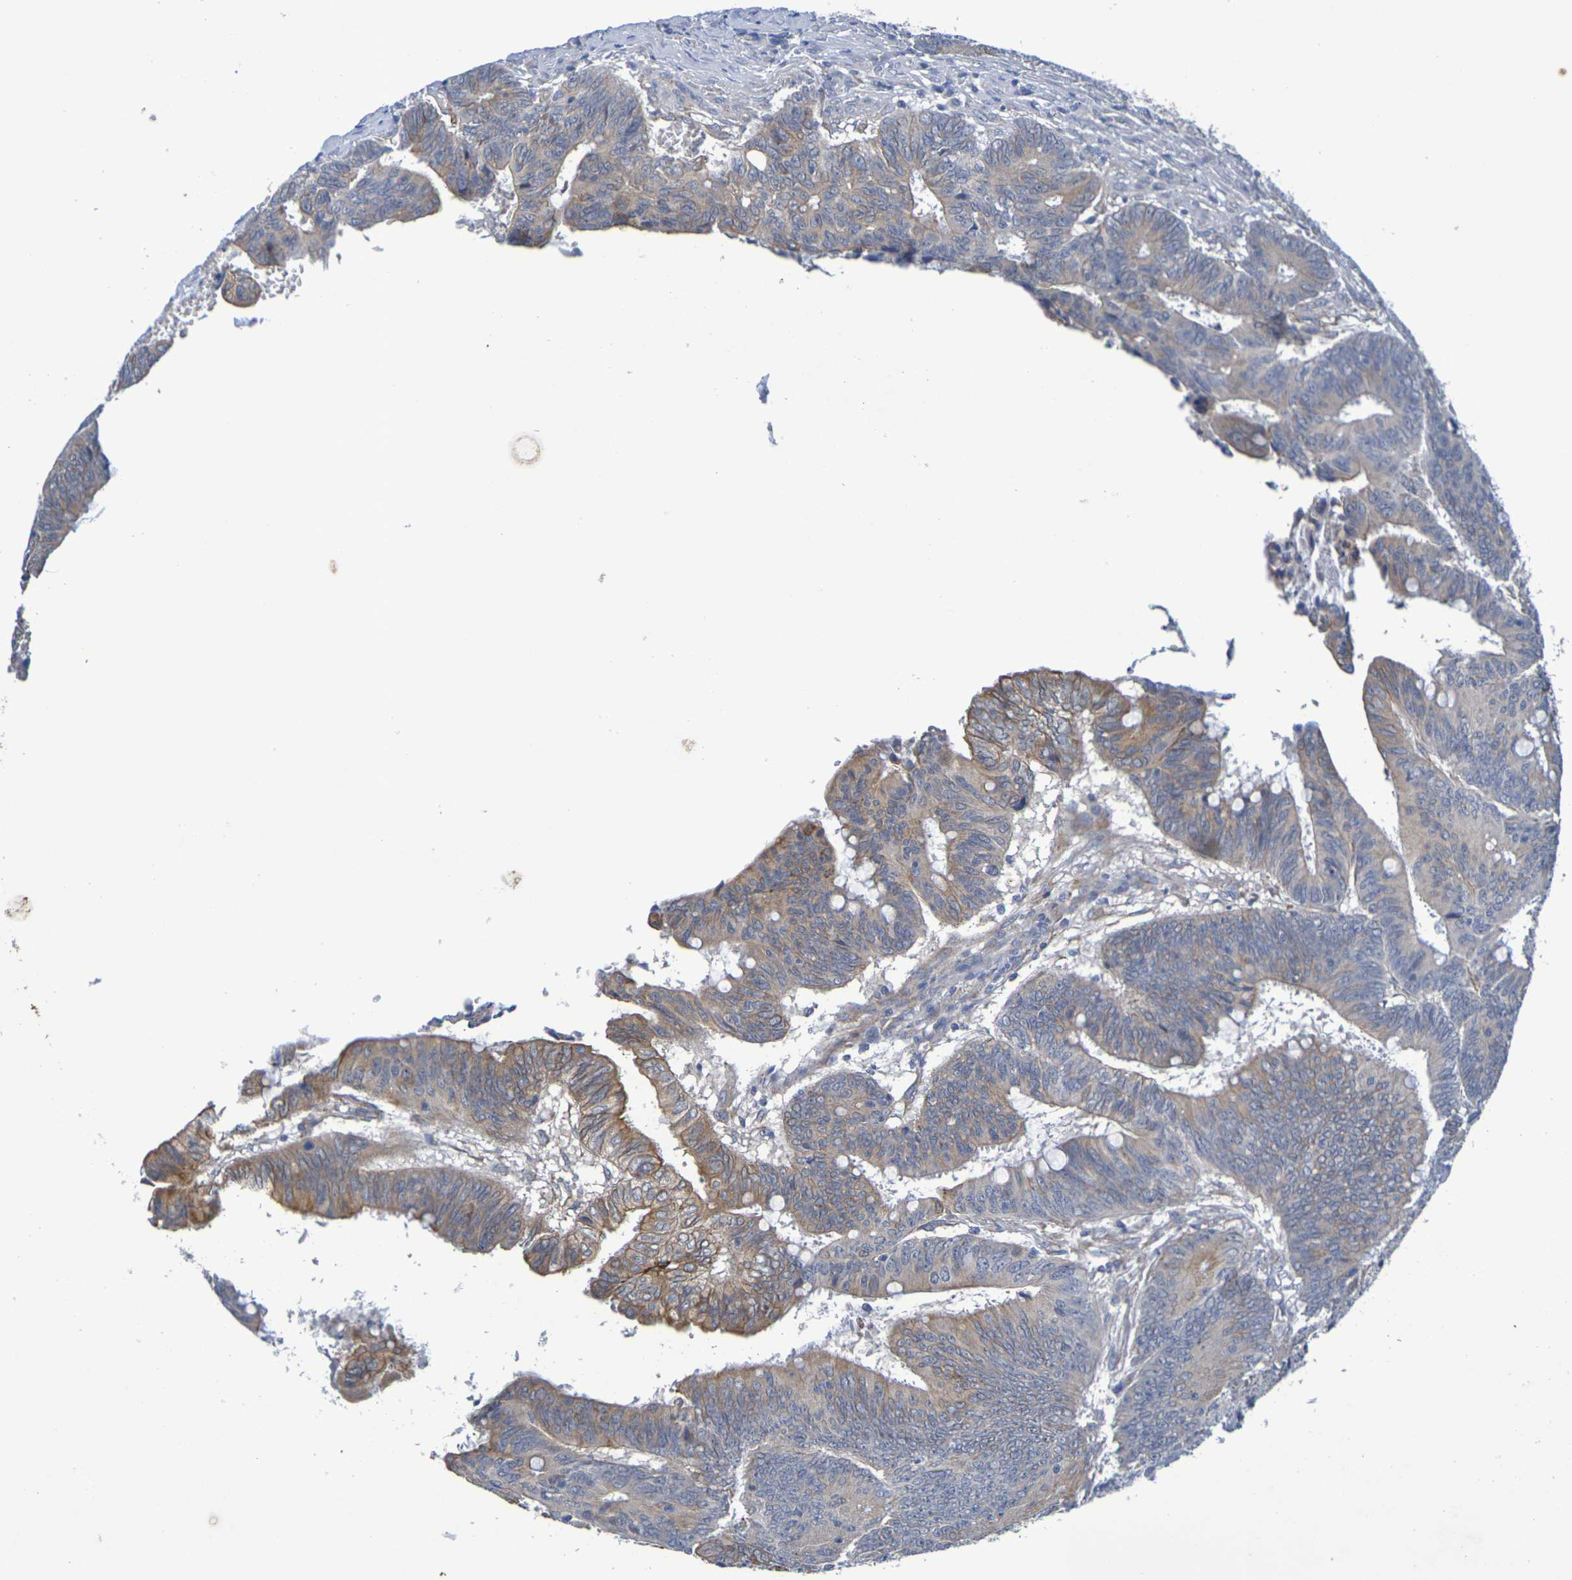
{"staining": {"intensity": "moderate", "quantity": "25%-75%", "location": "cytoplasmic/membranous"}, "tissue": "colorectal cancer", "cell_type": "Tumor cells", "image_type": "cancer", "snomed": [{"axis": "morphology", "description": "Adenocarcinoma, NOS"}, {"axis": "topography", "description": "Colon"}], "caption": "Colorectal adenocarcinoma tissue shows moderate cytoplasmic/membranous positivity in about 25%-75% of tumor cells", "gene": "SDC4", "patient": {"sex": "male", "age": 45}}